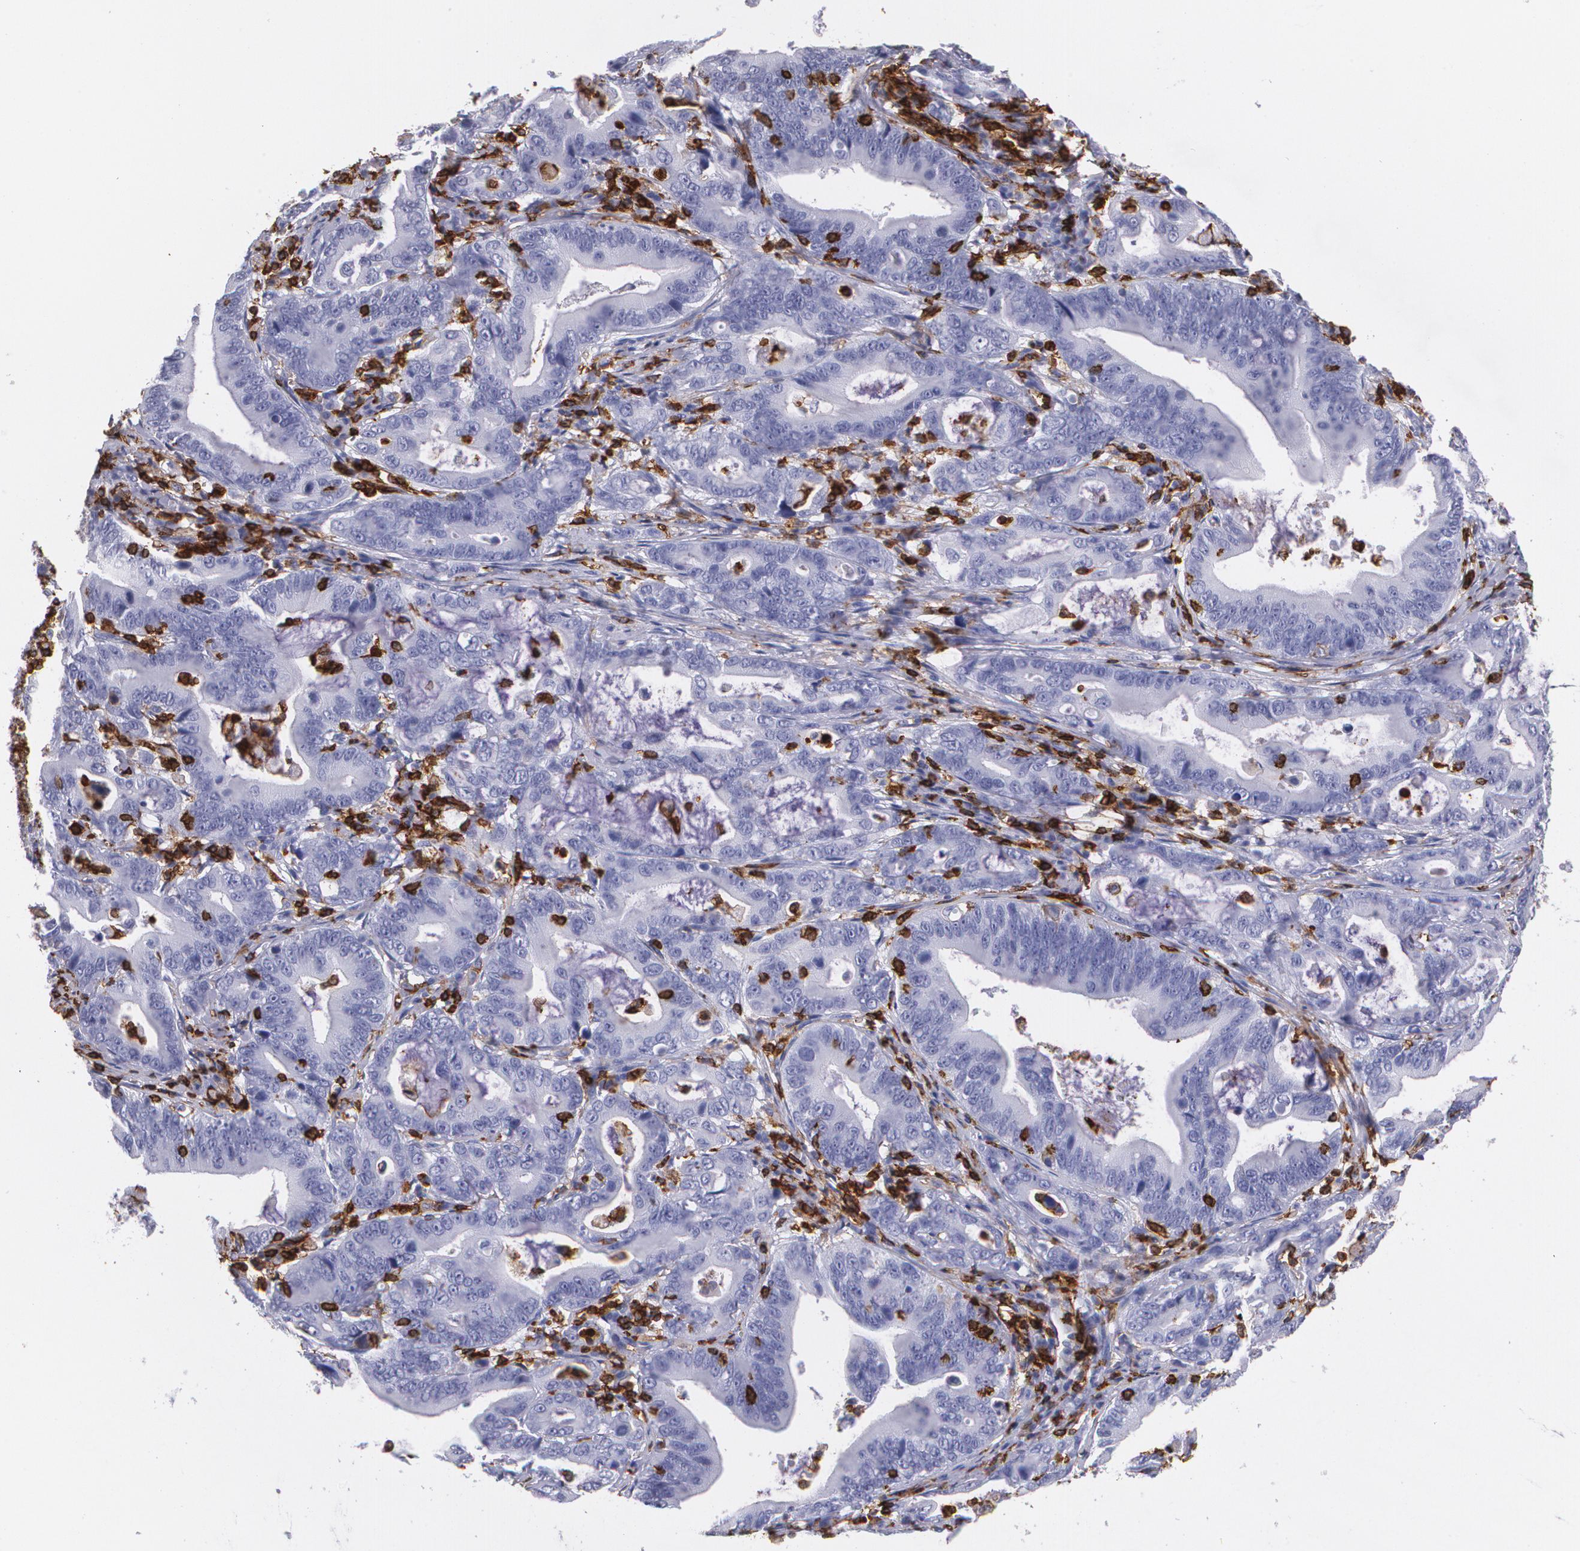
{"staining": {"intensity": "negative", "quantity": "none", "location": "none"}, "tissue": "stomach cancer", "cell_type": "Tumor cells", "image_type": "cancer", "snomed": [{"axis": "morphology", "description": "Adenocarcinoma, NOS"}, {"axis": "topography", "description": "Stomach, upper"}], "caption": "The image reveals no staining of tumor cells in stomach cancer.", "gene": "PTPRC", "patient": {"sex": "male", "age": 63}}